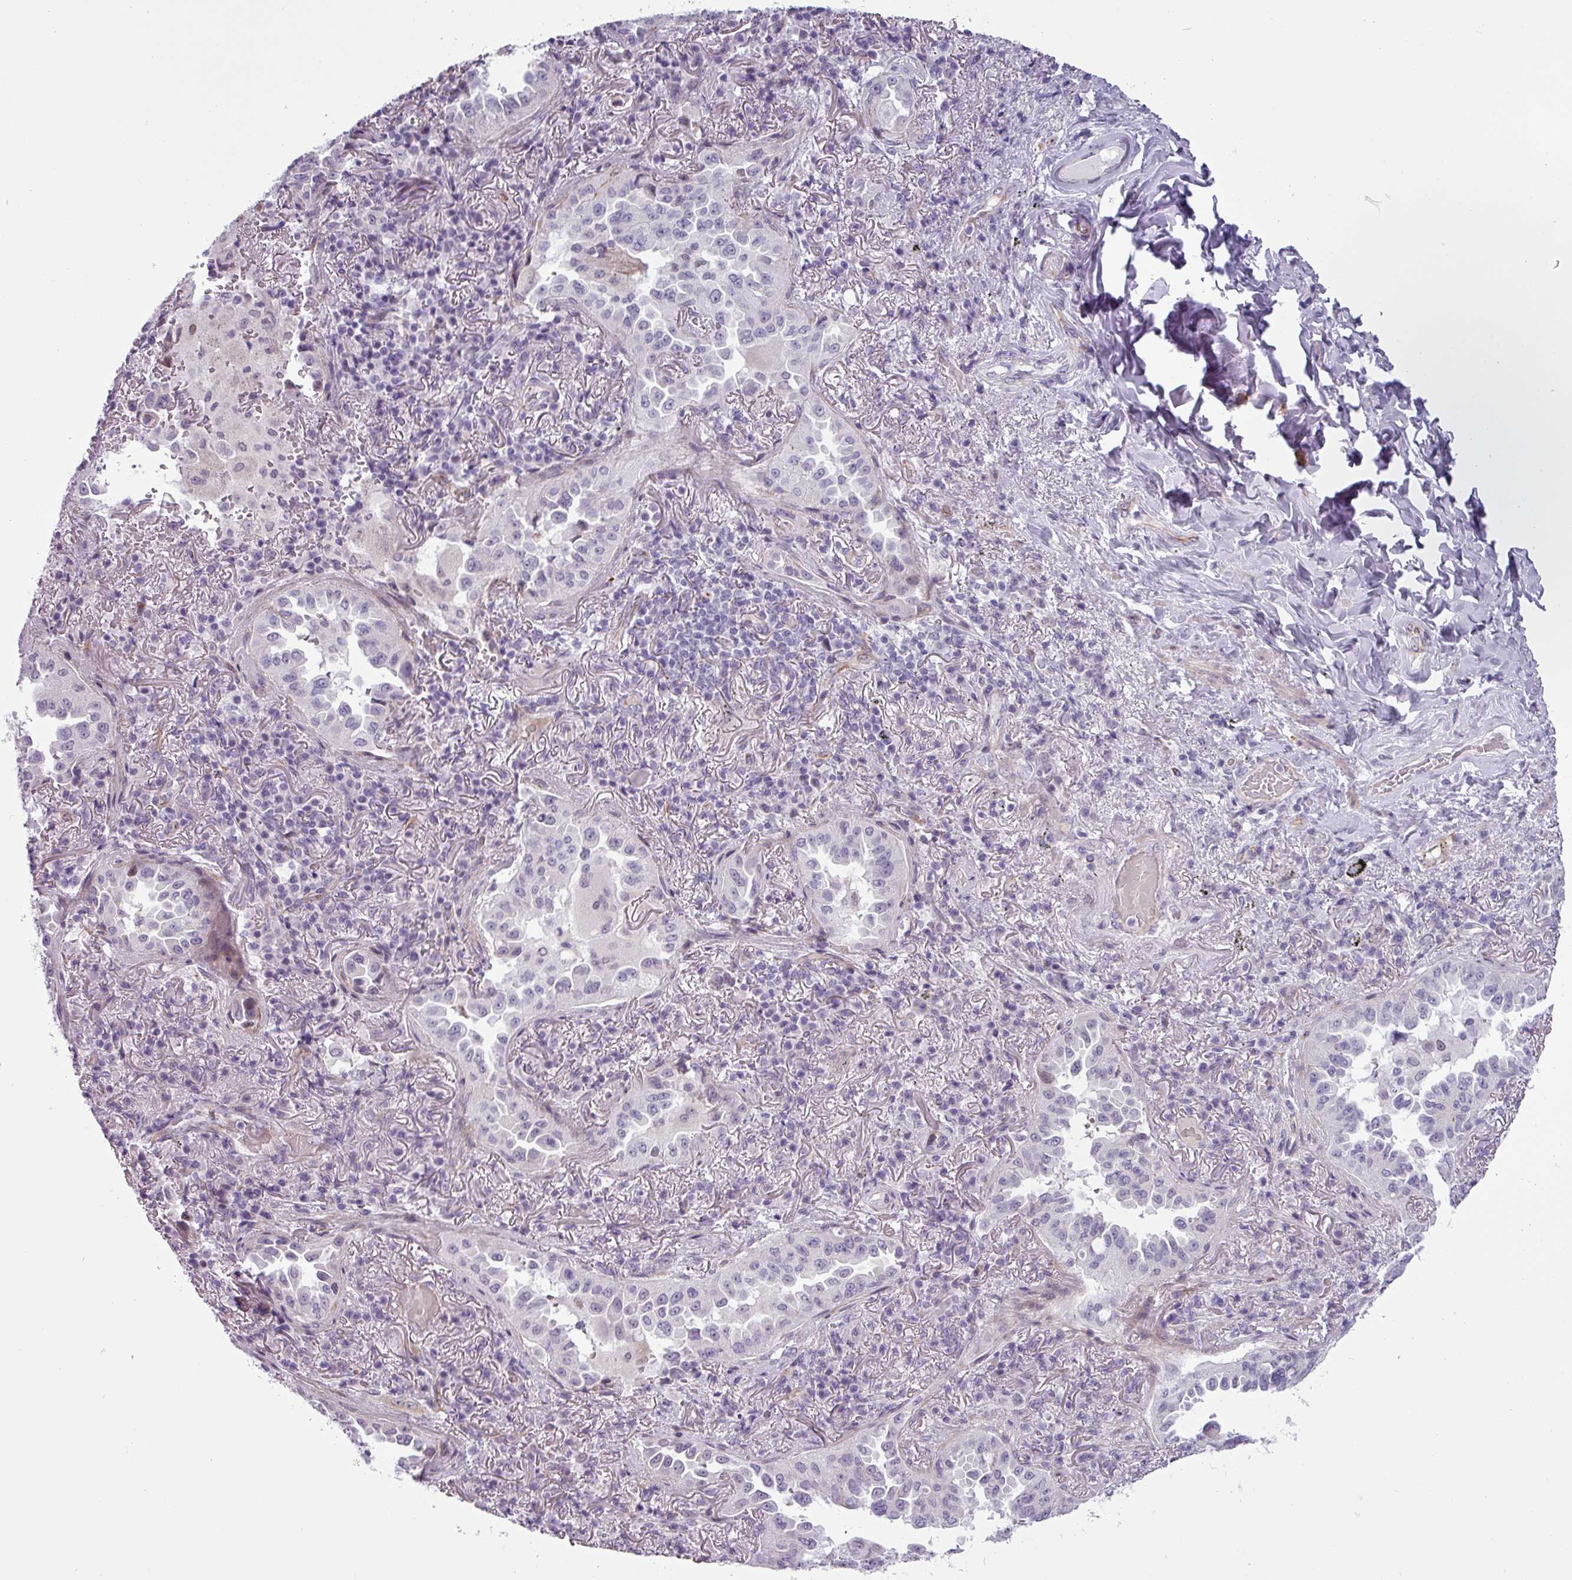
{"staining": {"intensity": "negative", "quantity": "none", "location": "none"}, "tissue": "lung cancer", "cell_type": "Tumor cells", "image_type": "cancer", "snomed": [{"axis": "morphology", "description": "Adenocarcinoma, NOS"}, {"axis": "topography", "description": "Lung"}], "caption": "Immunohistochemistry histopathology image of neoplastic tissue: human lung cancer stained with DAB exhibits no significant protein expression in tumor cells.", "gene": "CHRDL1", "patient": {"sex": "female", "age": 69}}